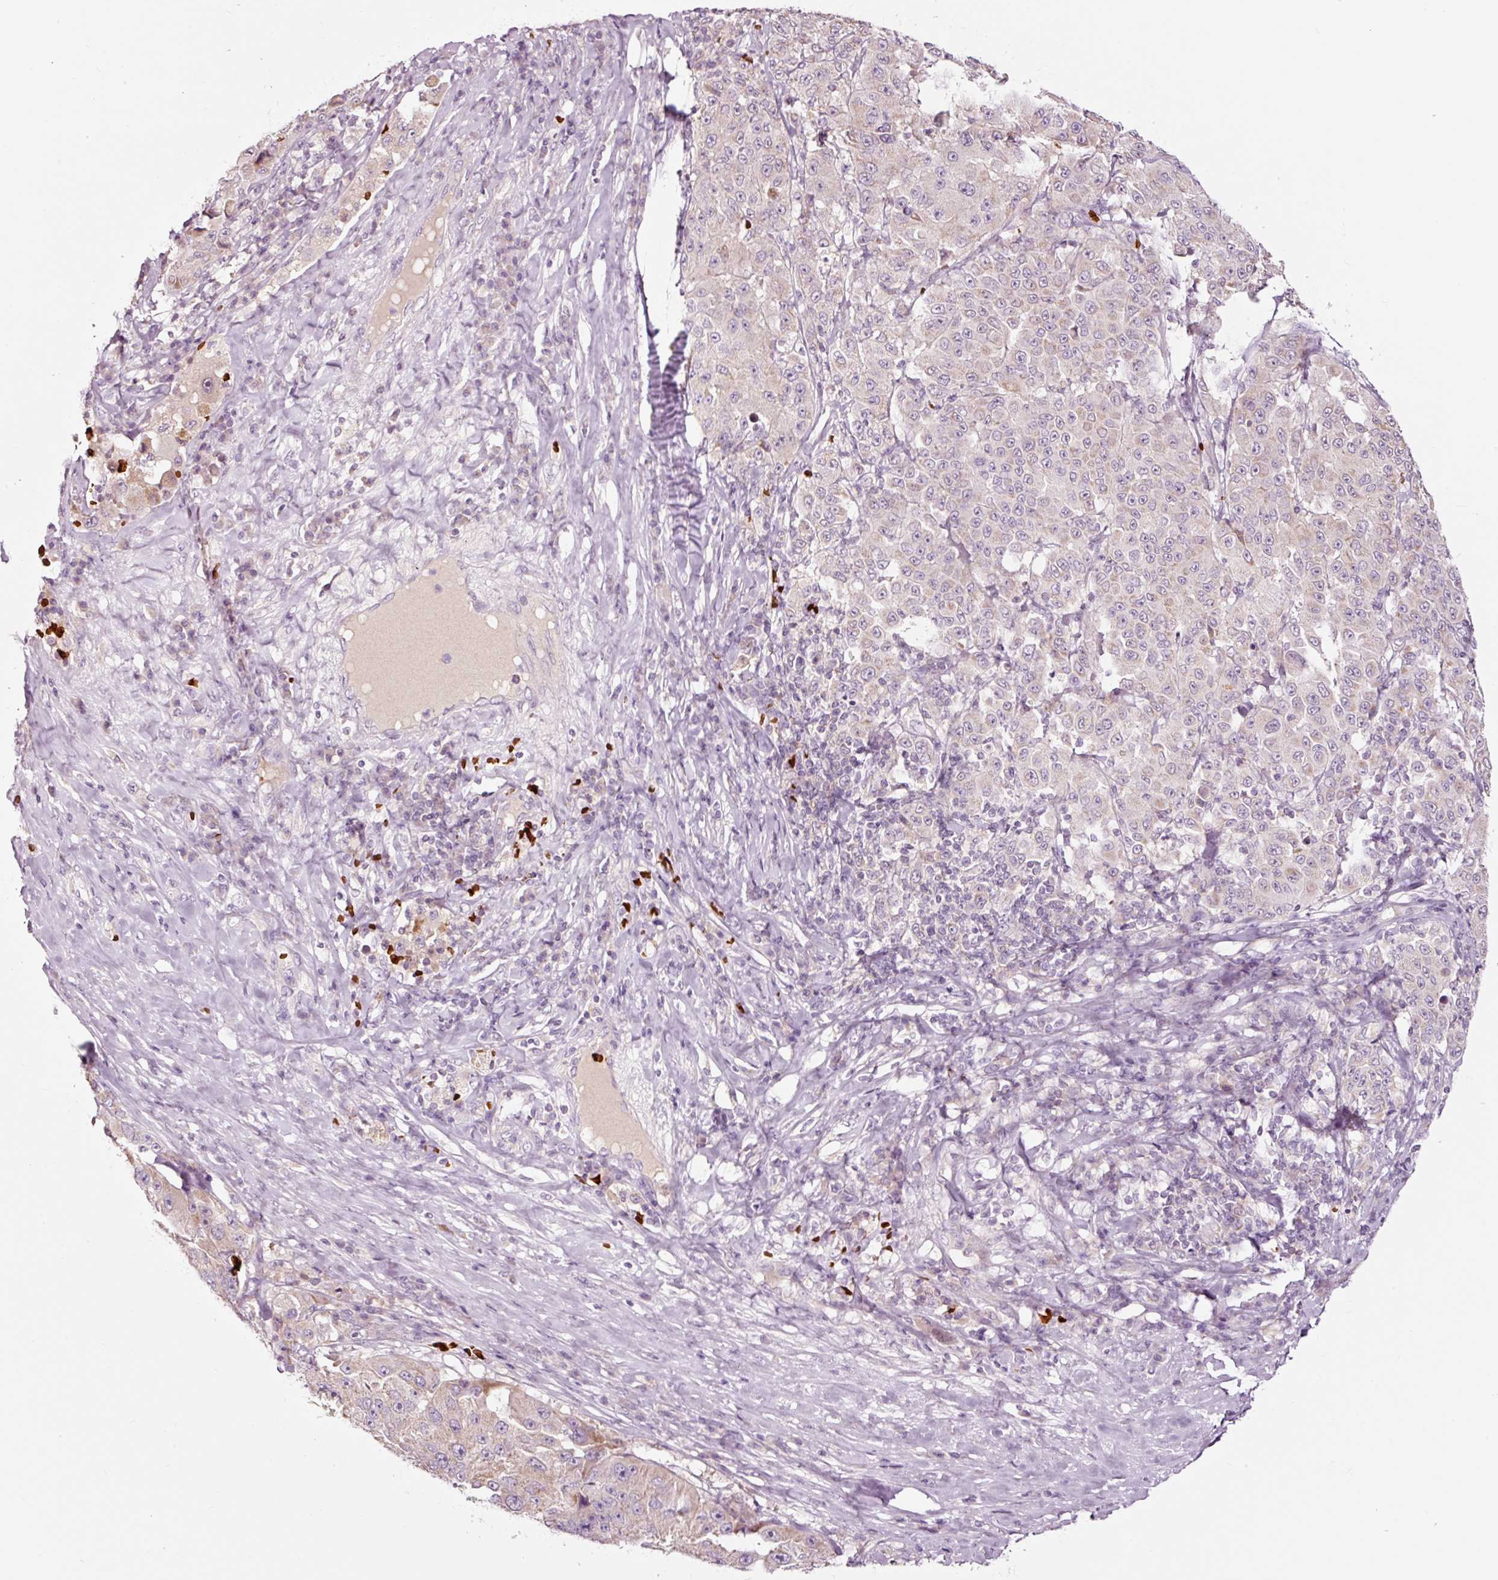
{"staining": {"intensity": "moderate", "quantity": "25%-75%", "location": "cytoplasmic/membranous"}, "tissue": "melanoma", "cell_type": "Tumor cells", "image_type": "cancer", "snomed": [{"axis": "morphology", "description": "Malignant melanoma, Metastatic site"}, {"axis": "topography", "description": "Lymph node"}], "caption": "A brown stain shows moderate cytoplasmic/membranous expression of a protein in malignant melanoma (metastatic site) tumor cells. The protein of interest is shown in brown color, while the nuclei are stained blue.", "gene": "LDHAL6B", "patient": {"sex": "male", "age": 62}}